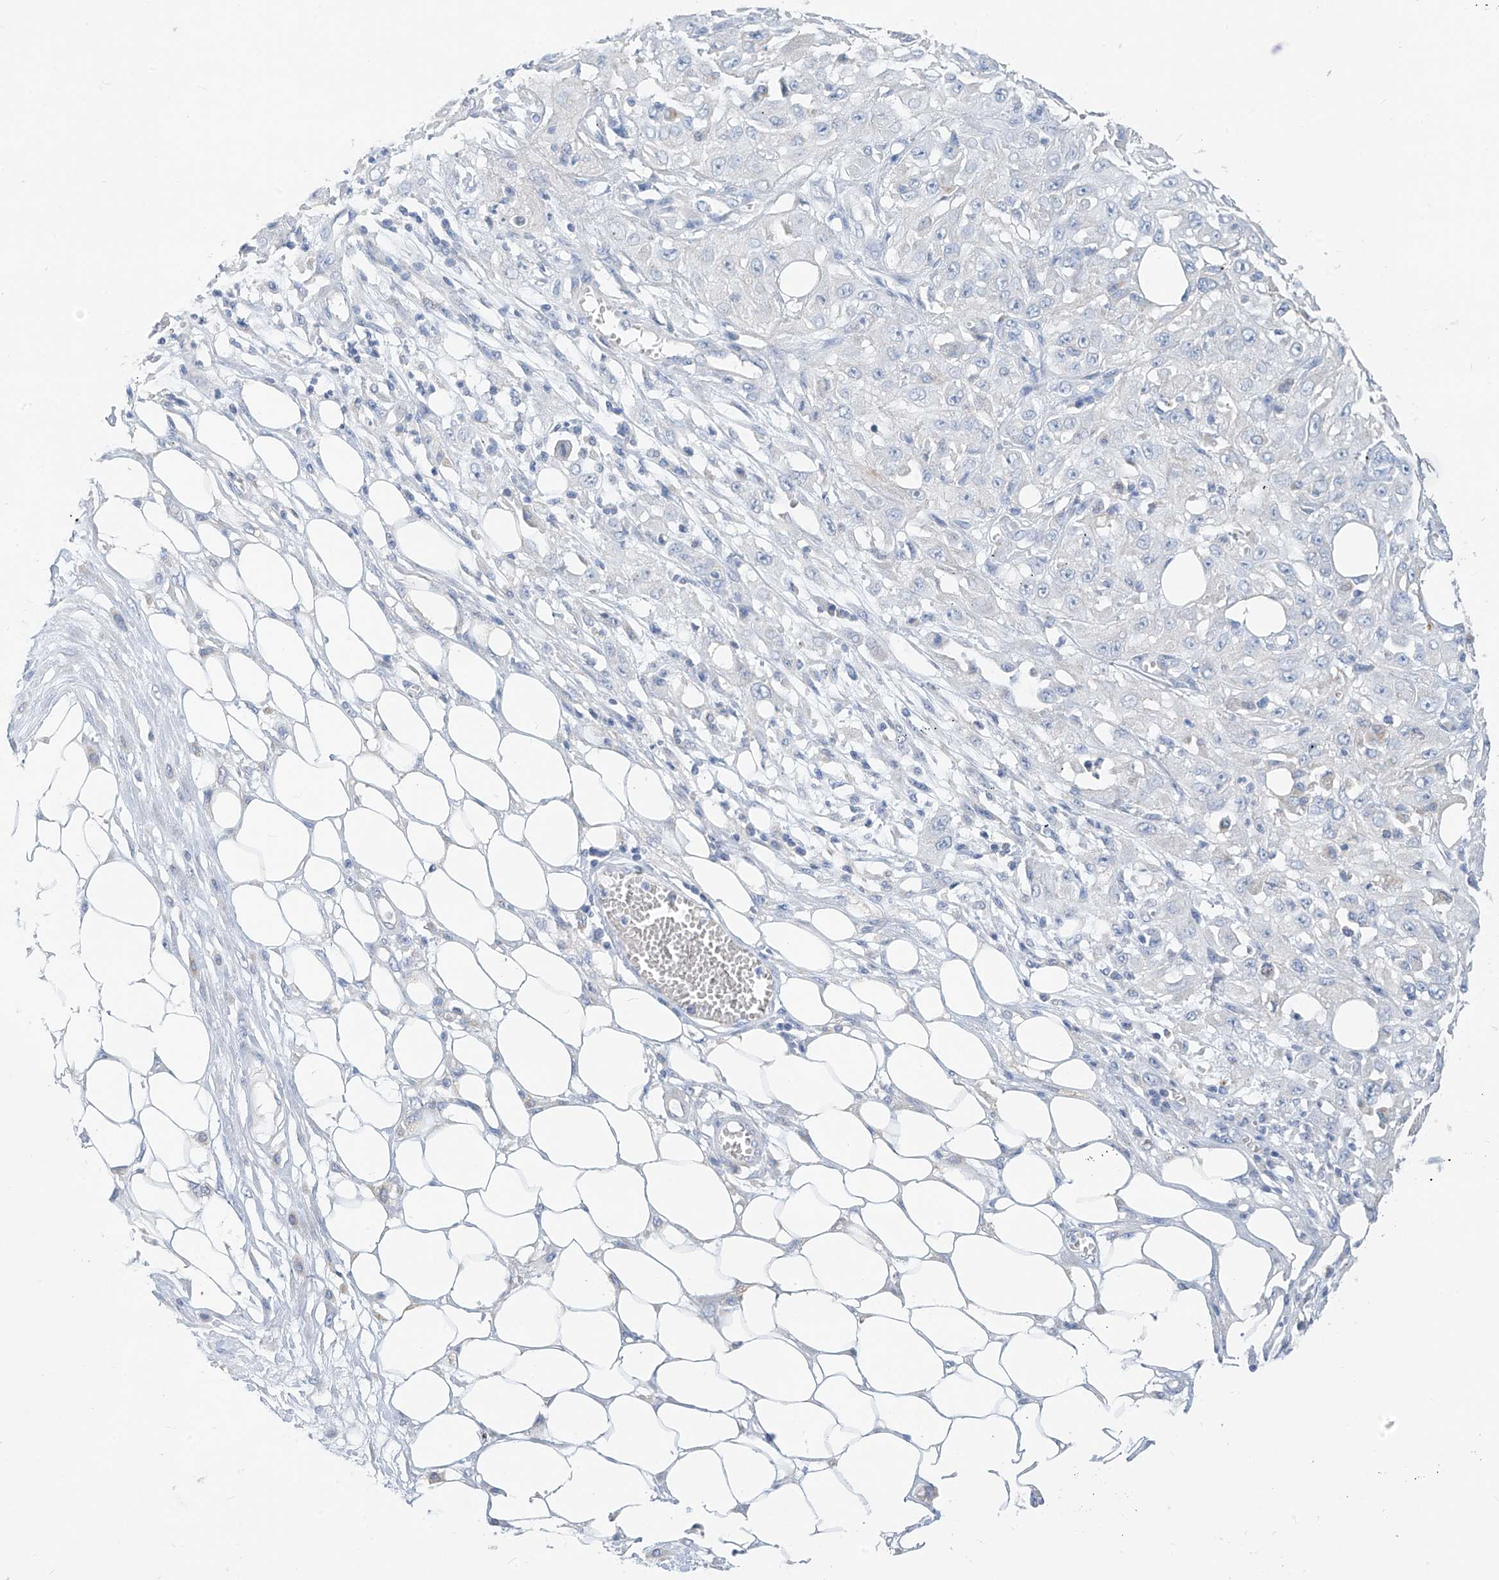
{"staining": {"intensity": "negative", "quantity": "none", "location": "none"}, "tissue": "skin cancer", "cell_type": "Tumor cells", "image_type": "cancer", "snomed": [{"axis": "morphology", "description": "Squamous cell carcinoma, NOS"}, {"axis": "morphology", "description": "Squamous cell carcinoma, metastatic, NOS"}, {"axis": "topography", "description": "Skin"}, {"axis": "topography", "description": "Lymph node"}], "caption": "This is an IHC image of human metastatic squamous cell carcinoma (skin). There is no staining in tumor cells.", "gene": "ZNF404", "patient": {"sex": "male", "age": 75}}